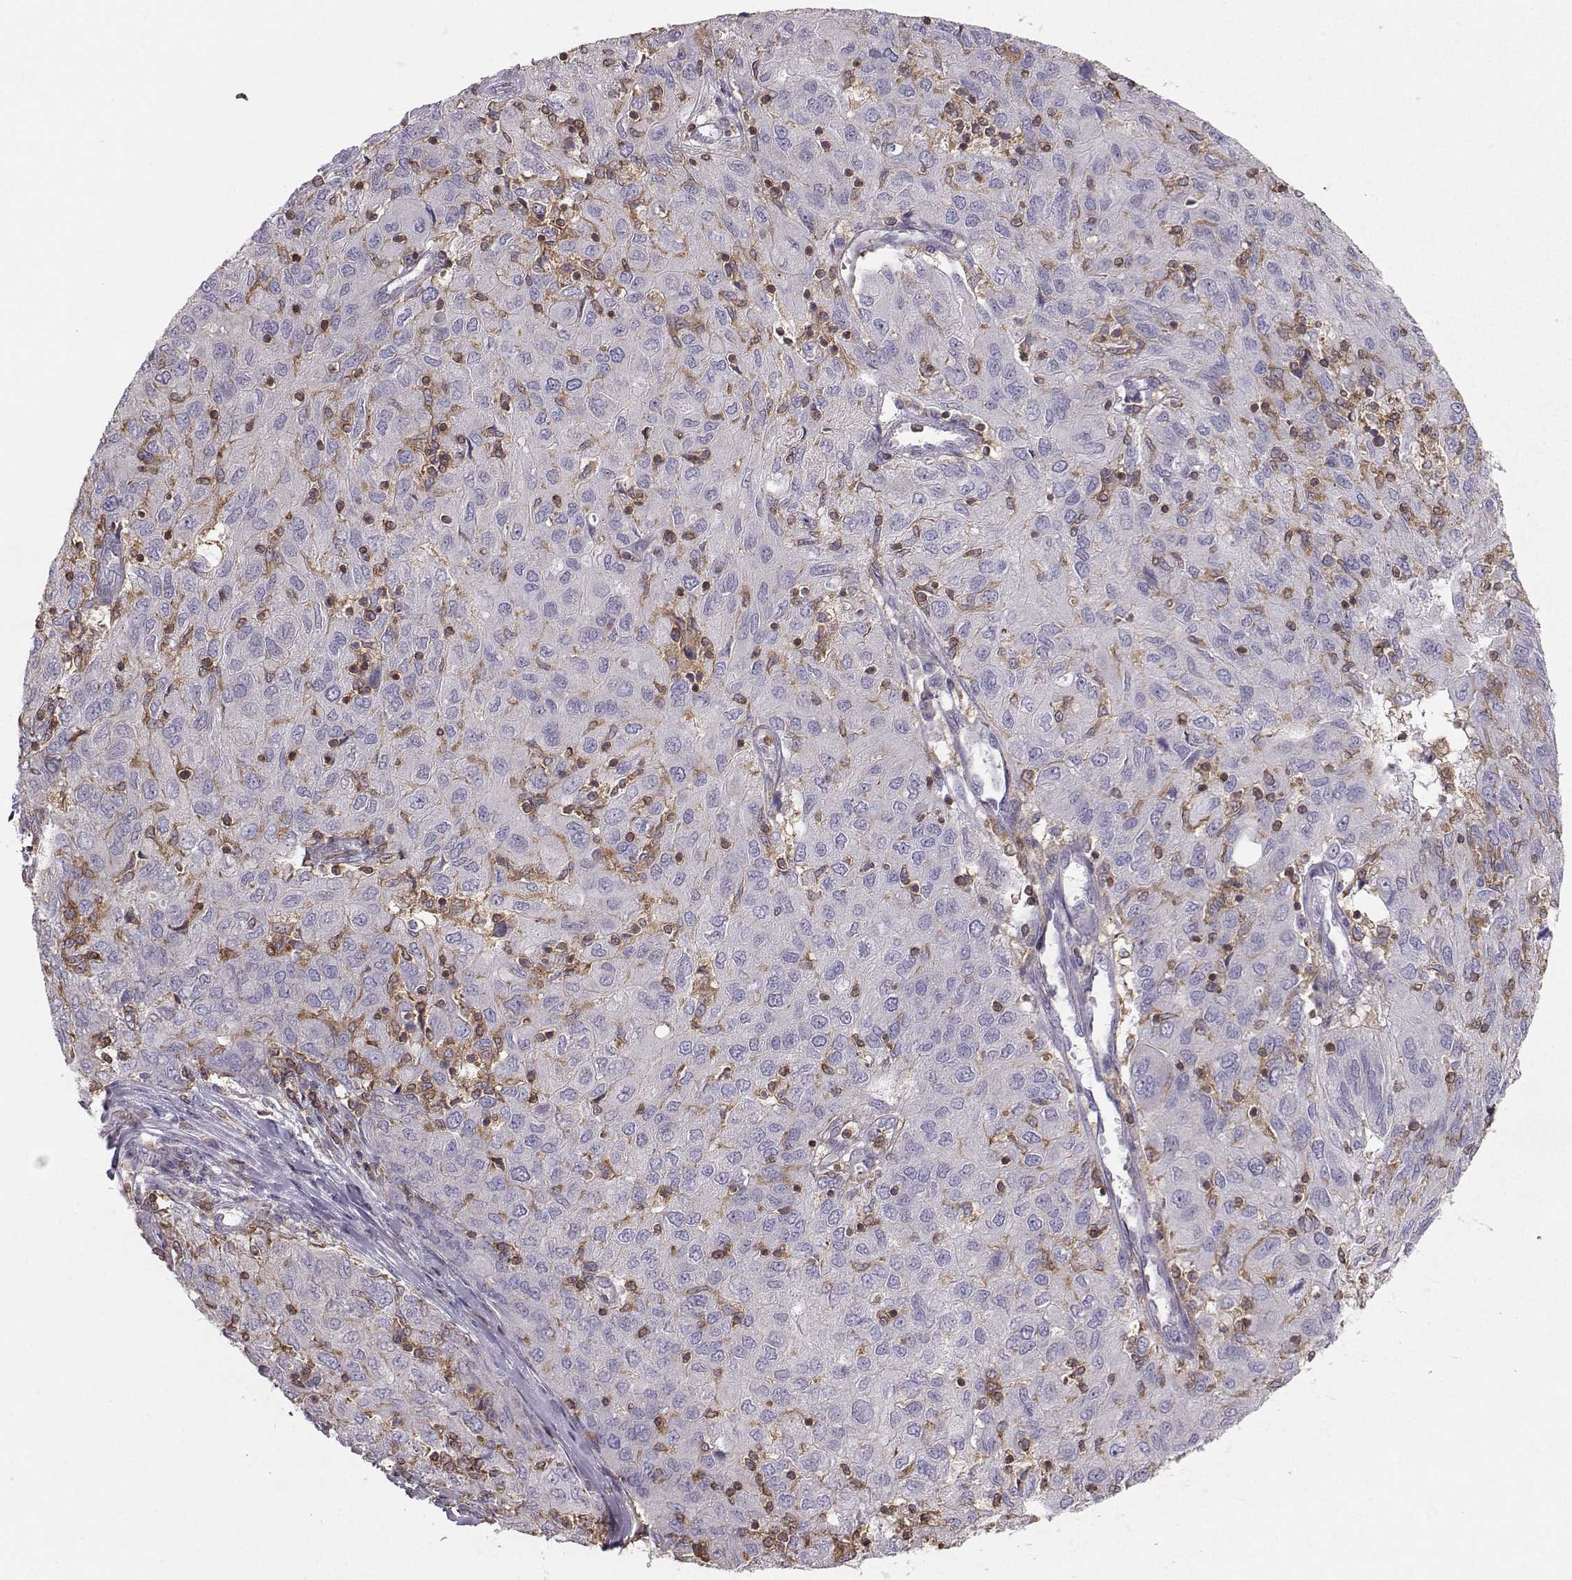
{"staining": {"intensity": "negative", "quantity": "none", "location": "none"}, "tissue": "ovarian cancer", "cell_type": "Tumor cells", "image_type": "cancer", "snomed": [{"axis": "morphology", "description": "Carcinoma, endometroid"}, {"axis": "topography", "description": "Ovary"}], "caption": "Immunohistochemistry (IHC) histopathology image of ovarian endometroid carcinoma stained for a protein (brown), which shows no positivity in tumor cells. (DAB (3,3'-diaminobenzidine) immunohistochemistry visualized using brightfield microscopy, high magnification).", "gene": "ZBTB32", "patient": {"sex": "female", "age": 50}}